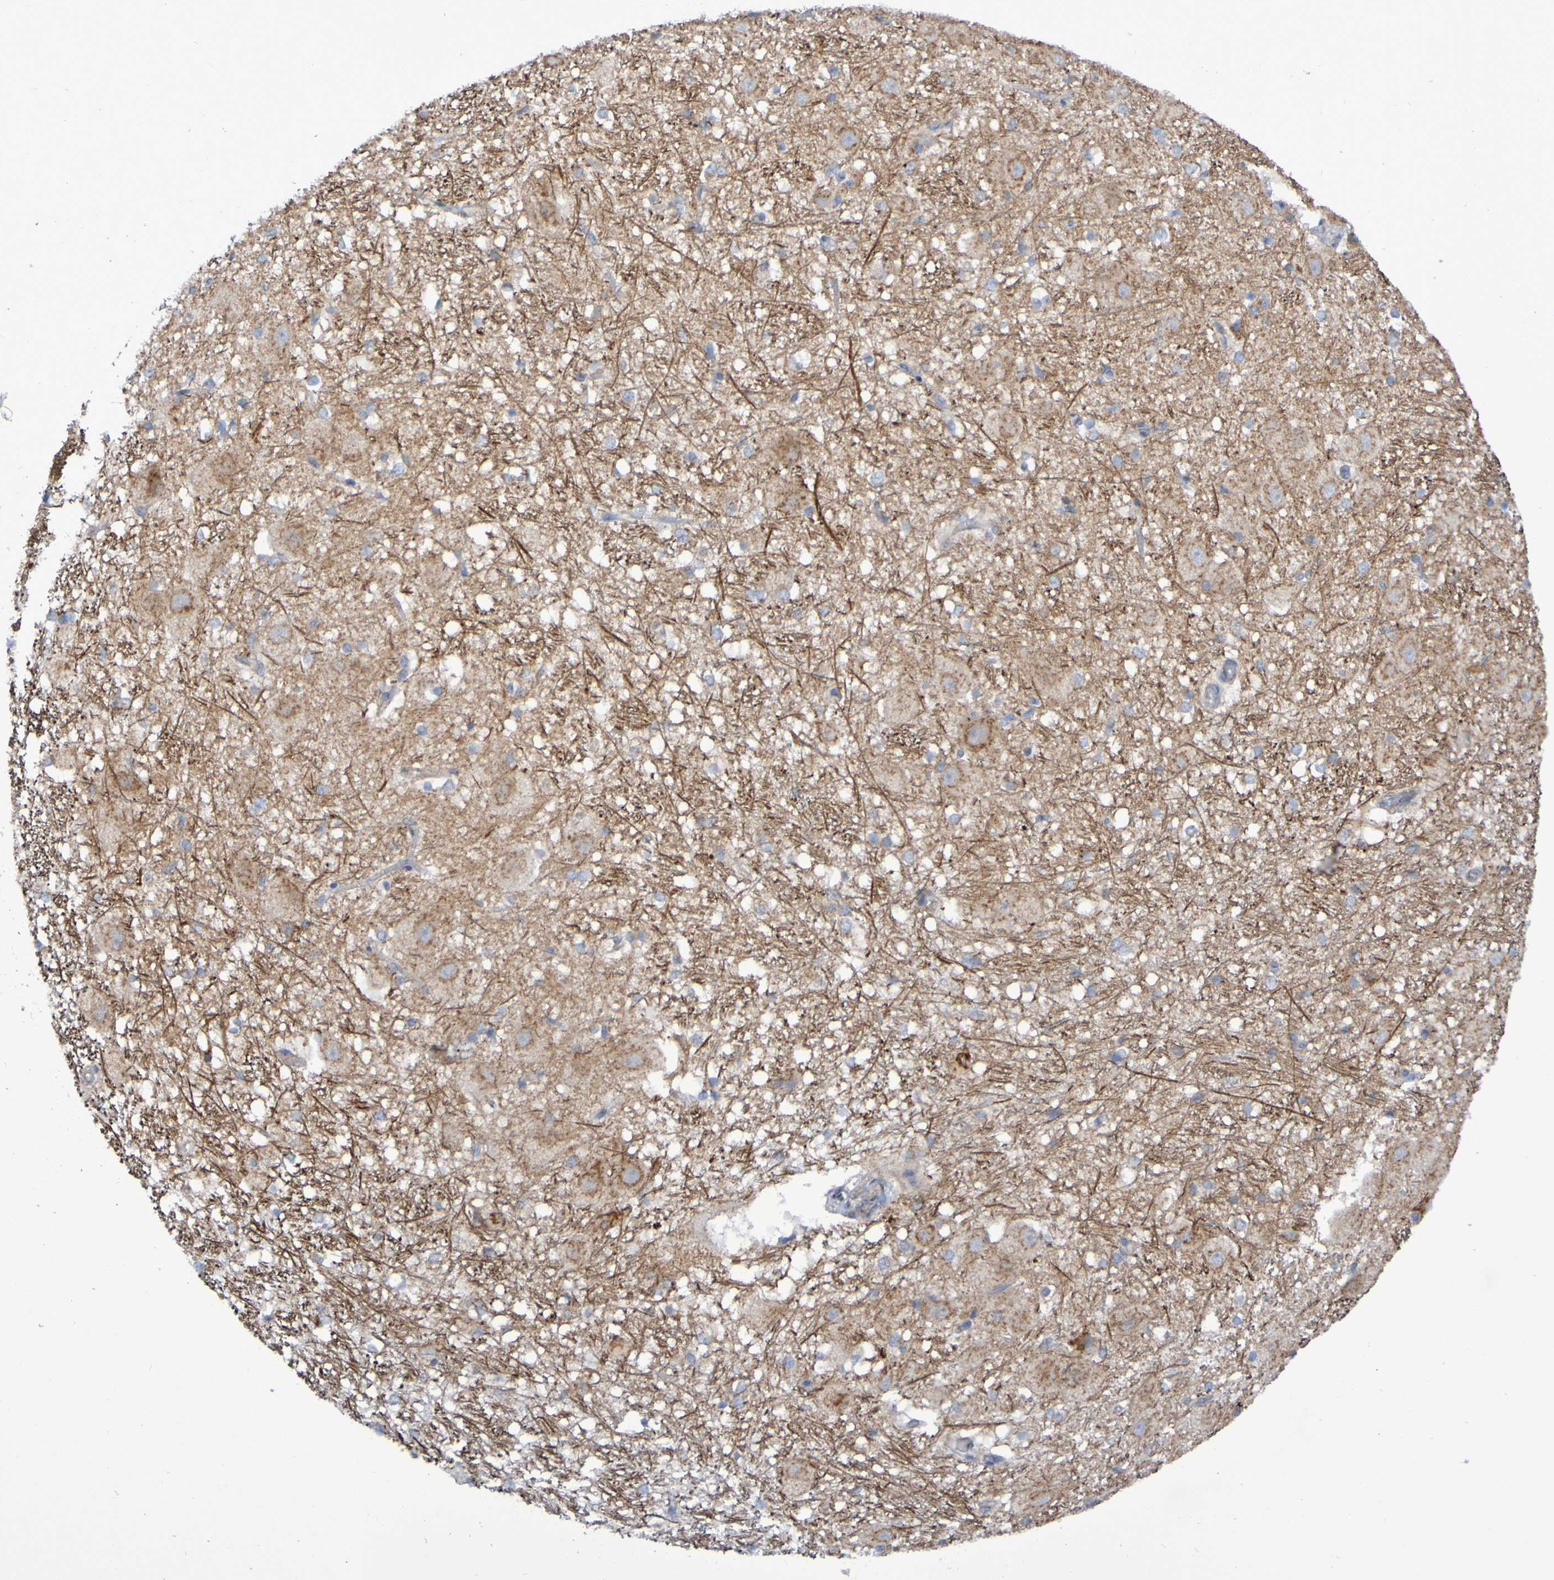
{"staining": {"intensity": "weak", "quantity": "<25%", "location": "cytoplasmic/membranous"}, "tissue": "hippocampus", "cell_type": "Glial cells", "image_type": "normal", "snomed": [{"axis": "morphology", "description": "Normal tissue, NOS"}, {"axis": "topography", "description": "Hippocampus"}], "caption": "An immunohistochemistry (IHC) micrograph of normal hippocampus is shown. There is no staining in glial cells of hippocampus.", "gene": "LMBRD2", "patient": {"sex": "female", "age": 19}}